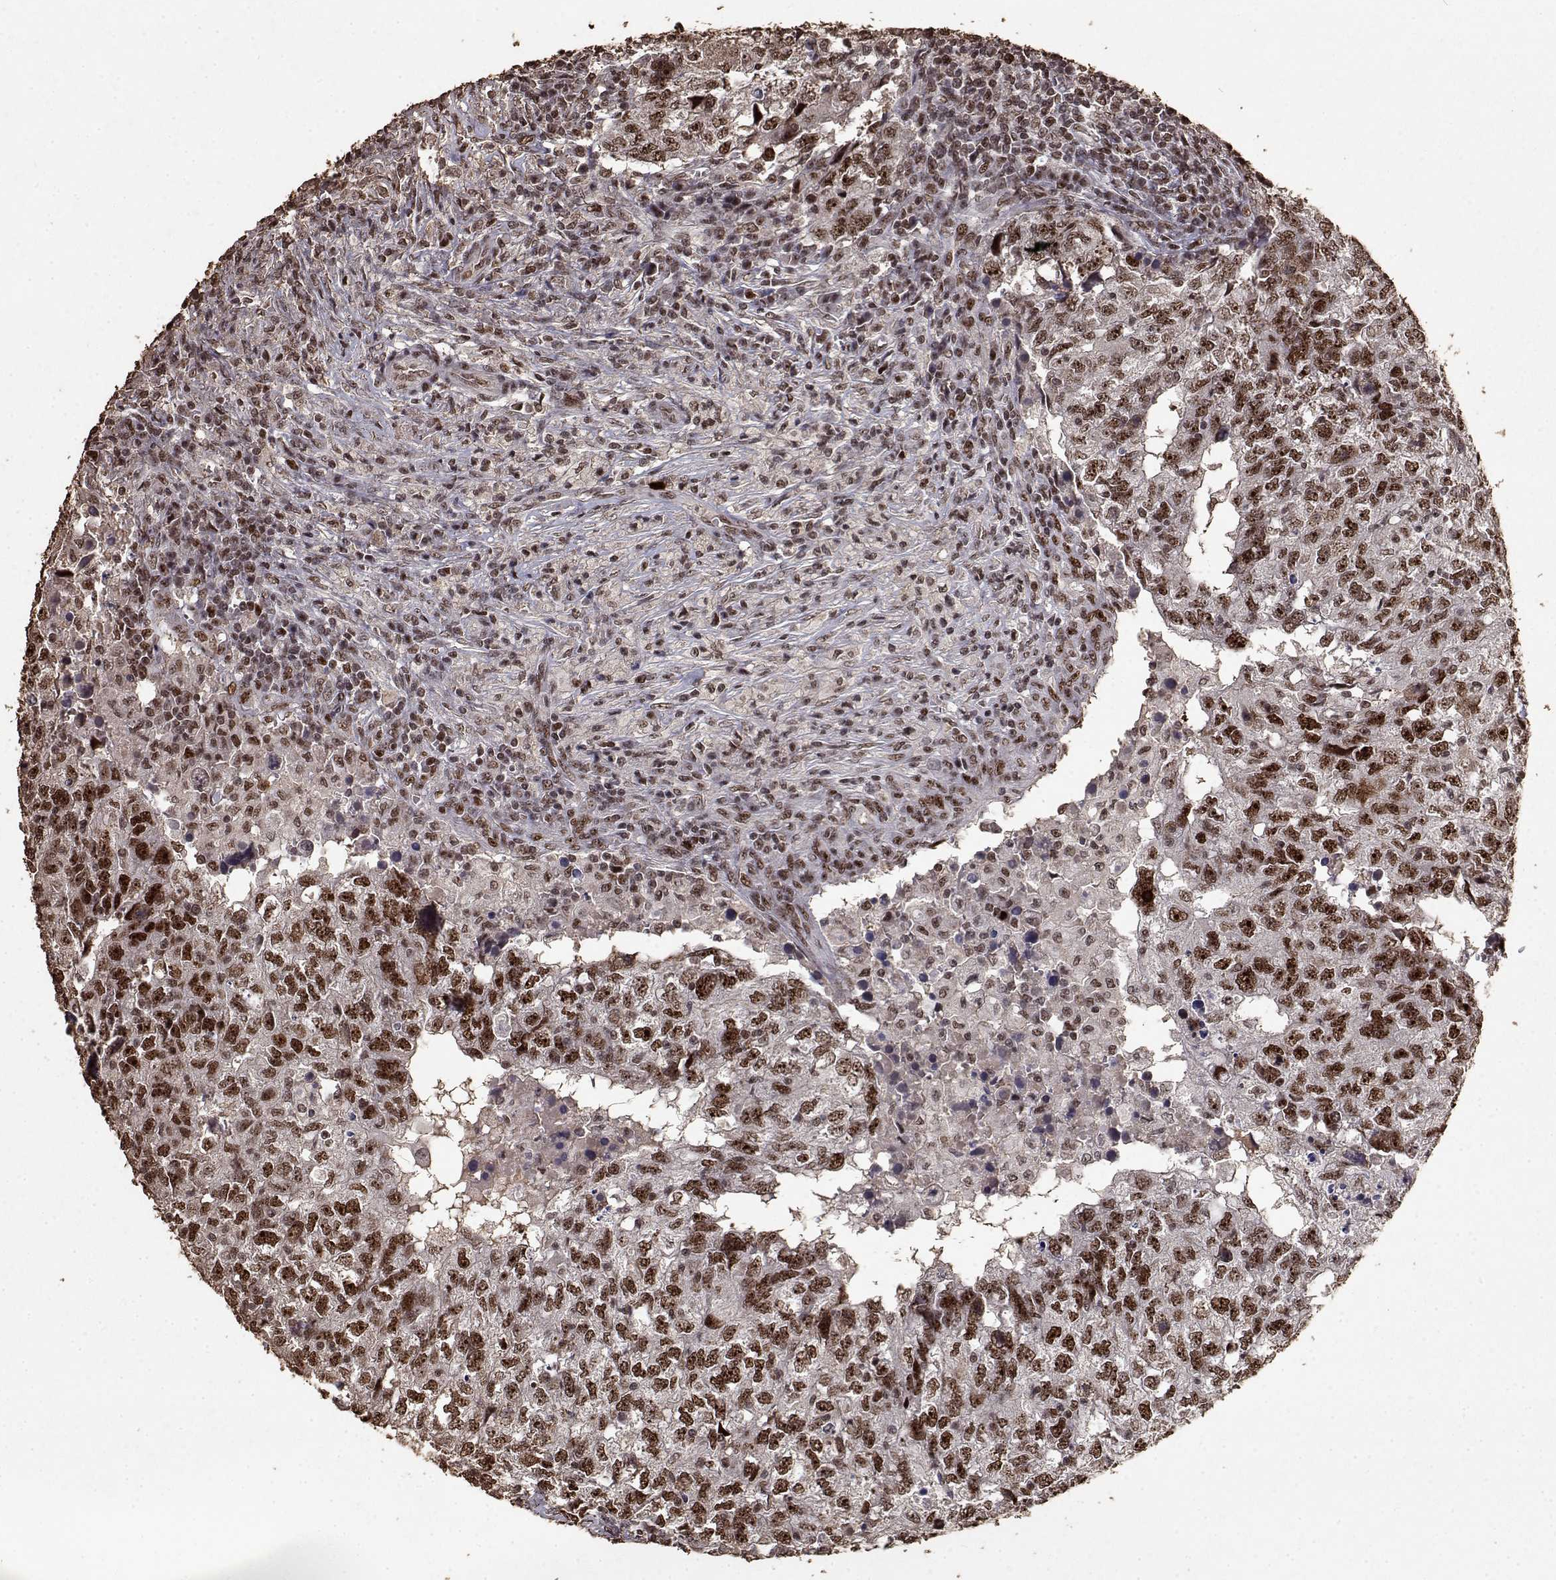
{"staining": {"intensity": "moderate", "quantity": ">75%", "location": "nuclear"}, "tissue": "breast cancer", "cell_type": "Tumor cells", "image_type": "cancer", "snomed": [{"axis": "morphology", "description": "Duct carcinoma"}, {"axis": "topography", "description": "Breast"}], "caption": "Immunohistochemistry (IHC) micrograph of intraductal carcinoma (breast) stained for a protein (brown), which demonstrates medium levels of moderate nuclear positivity in approximately >75% of tumor cells.", "gene": "TOE1", "patient": {"sex": "female", "age": 30}}